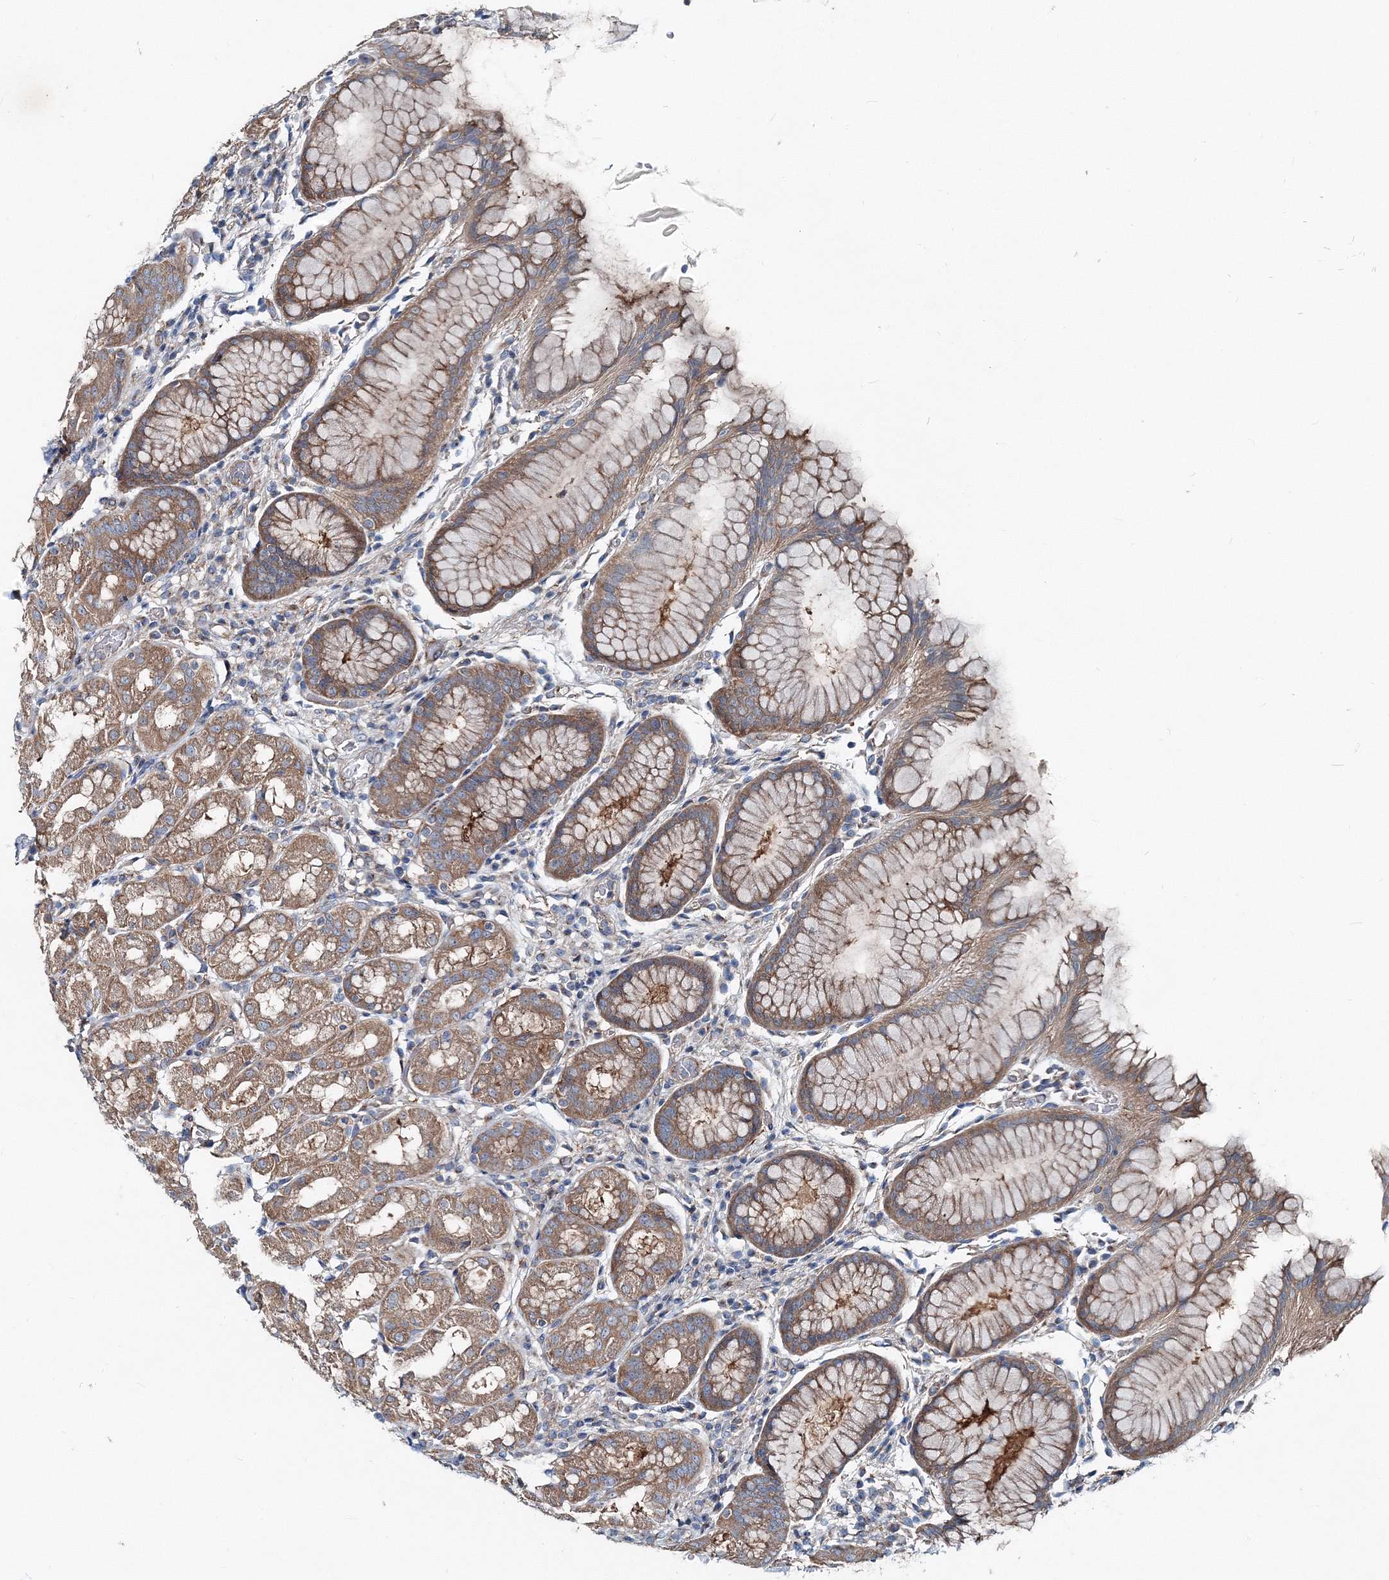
{"staining": {"intensity": "moderate", "quantity": ">75%", "location": "cytoplasmic/membranous"}, "tissue": "stomach", "cell_type": "Glandular cells", "image_type": "normal", "snomed": [{"axis": "morphology", "description": "Normal tissue, NOS"}, {"axis": "topography", "description": "Stomach, lower"}], "caption": "About >75% of glandular cells in unremarkable stomach exhibit moderate cytoplasmic/membranous protein staining as visualized by brown immunohistochemical staining.", "gene": "MPHOSPH9", "patient": {"sex": "female", "age": 56}}